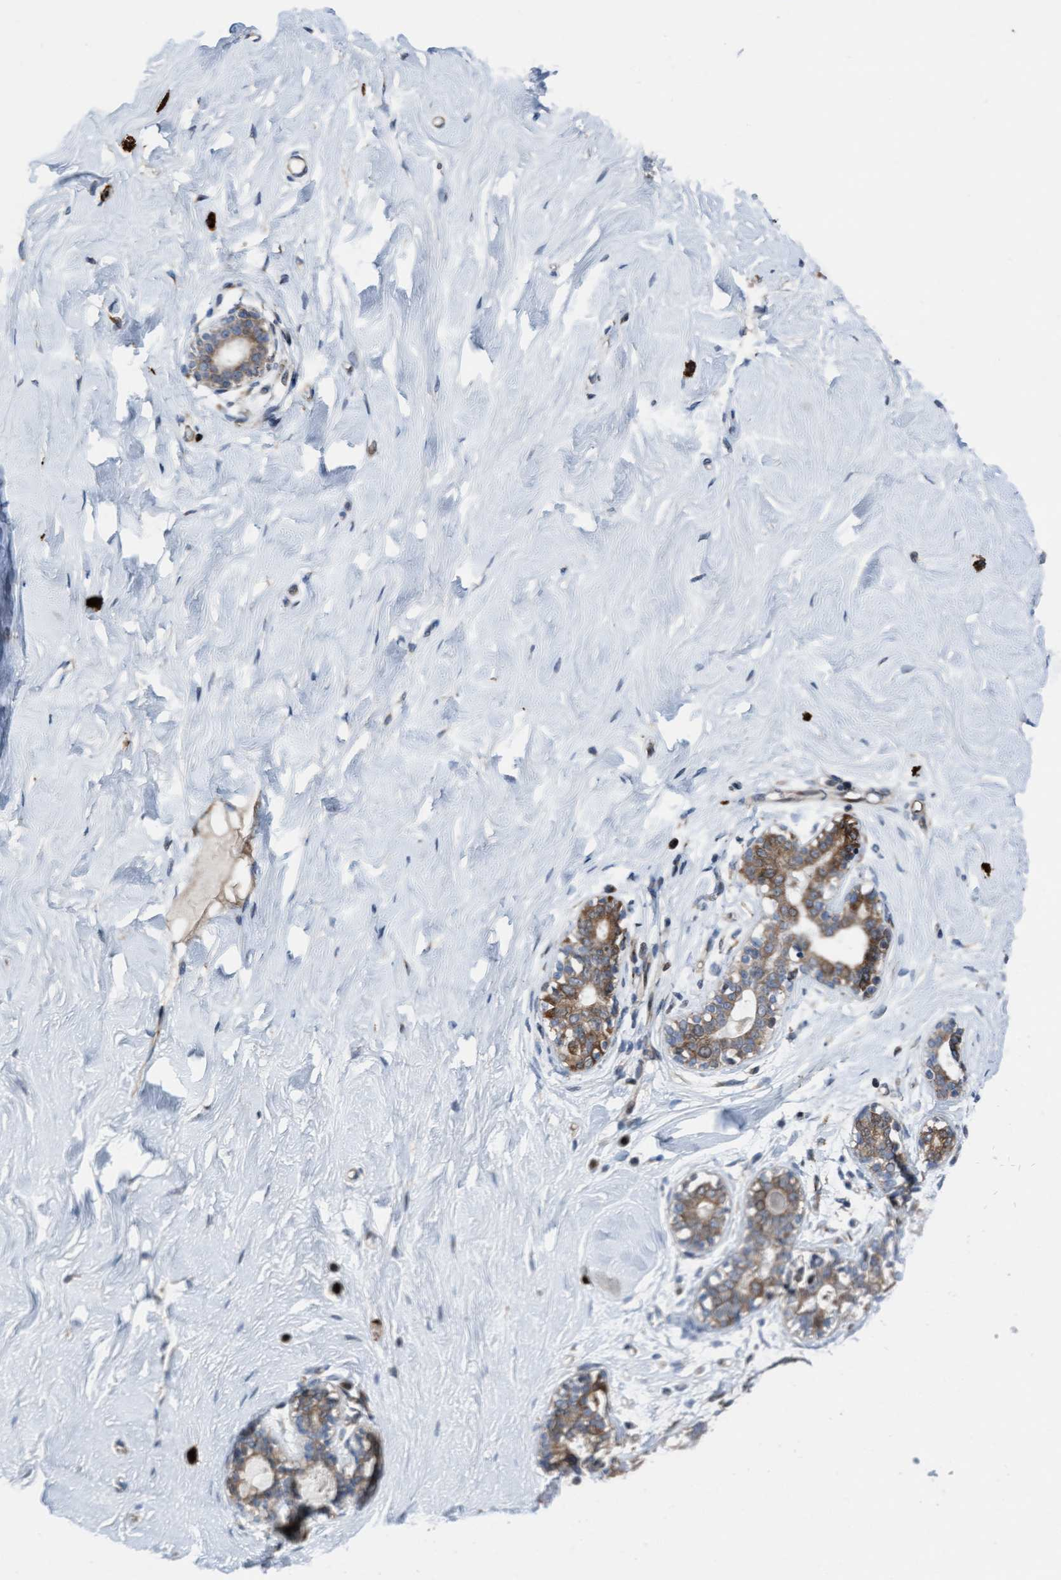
{"staining": {"intensity": "weak", "quantity": "<25%", "location": "cytoplasmic/membranous"}, "tissue": "breast", "cell_type": "Adipocytes", "image_type": "normal", "snomed": [{"axis": "morphology", "description": "Normal tissue, NOS"}, {"axis": "topography", "description": "Breast"}], "caption": "There is no significant expression in adipocytes of breast. (DAB (3,3'-diaminobenzidine) immunohistochemistry (IHC), high magnification).", "gene": "KLHL26", "patient": {"sex": "female", "age": 23}}